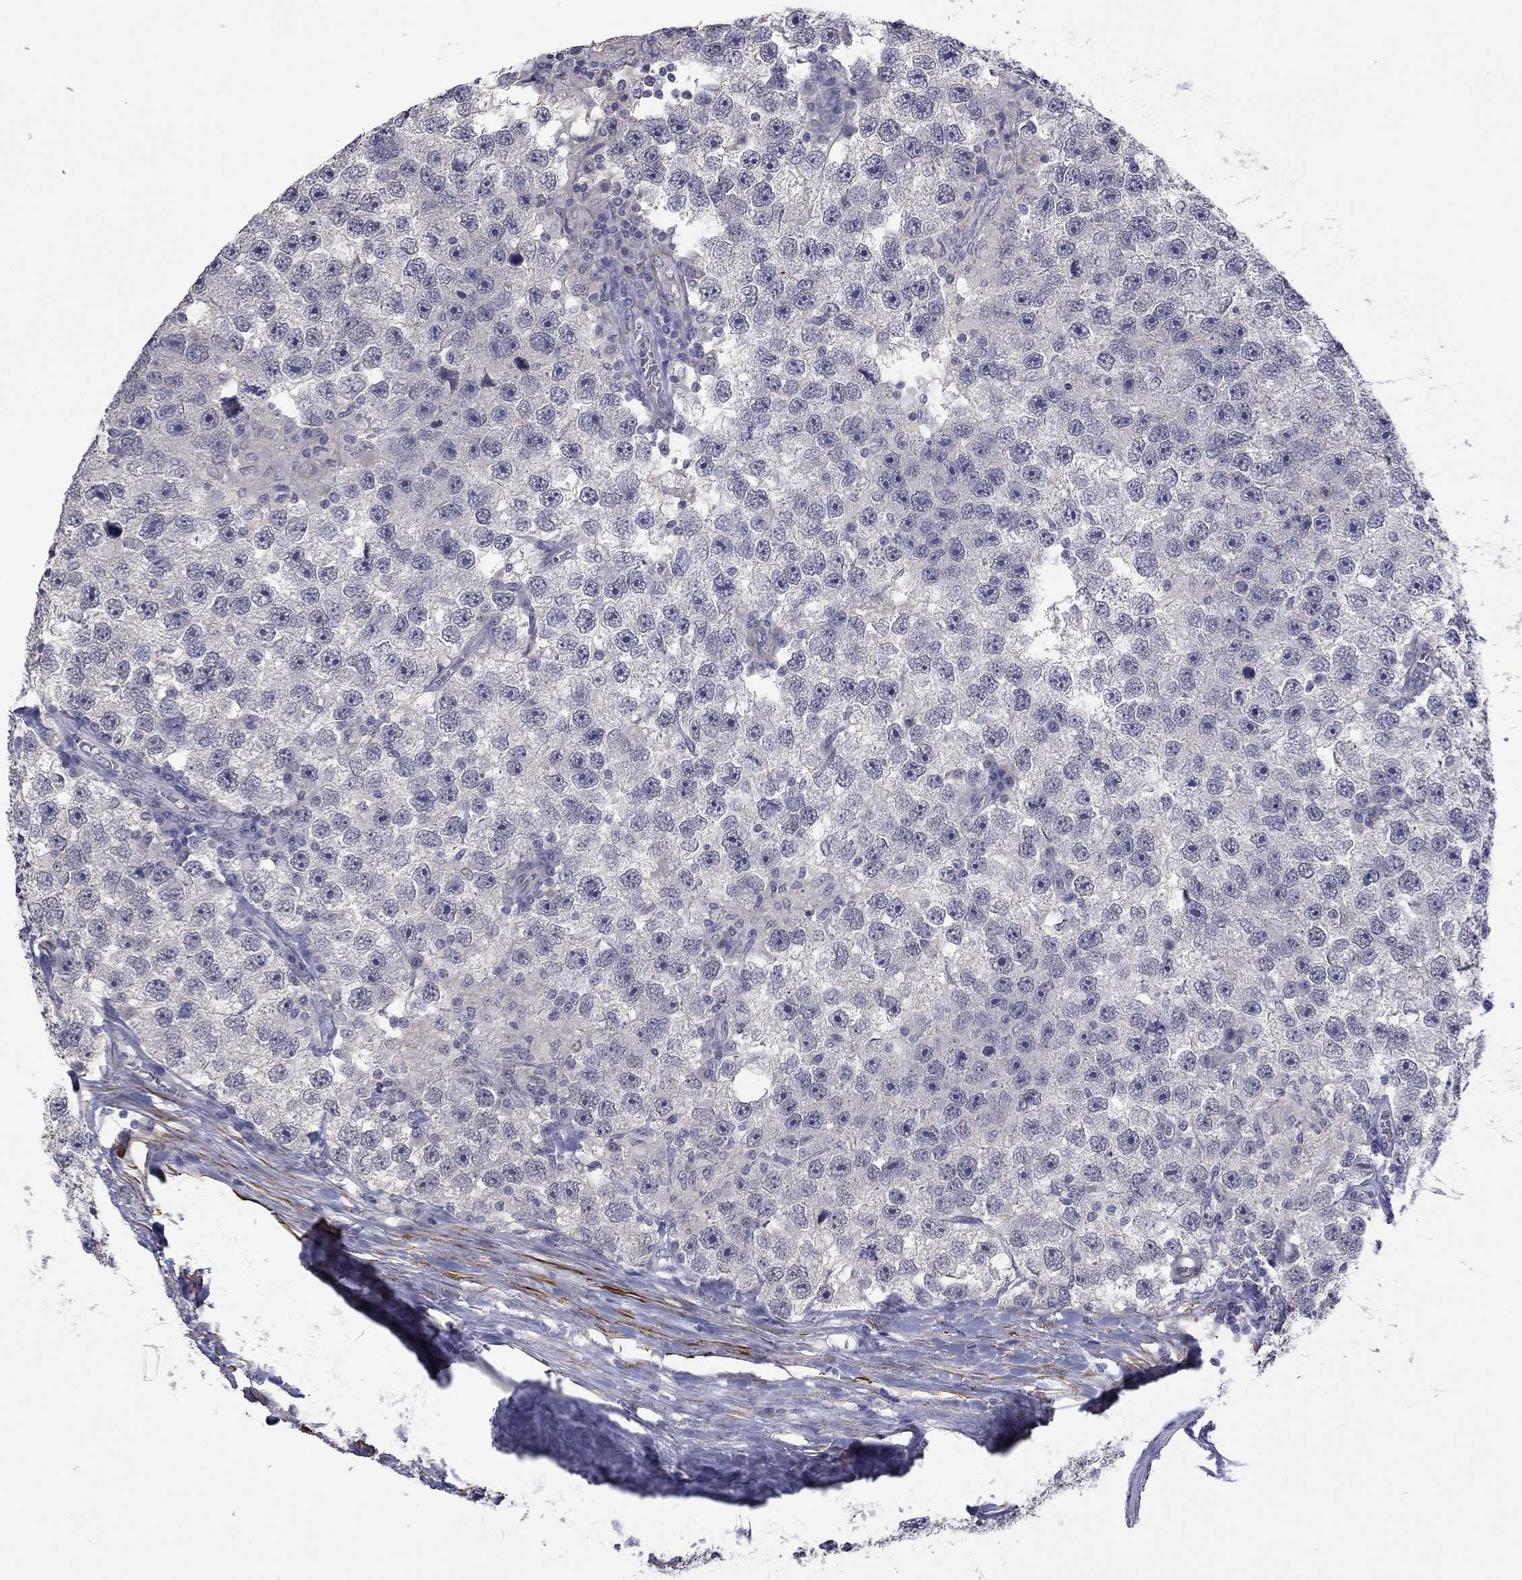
{"staining": {"intensity": "negative", "quantity": "none", "location": "none"}, "tissue": "testis cancer", "cell_type": "Tumor cells", "image_type": "cancer", "snomed": [{"axis": "morphology", "description": "Seminoma, NOS"}, {"axis": "topography", "description": "Testis"}], "caption": "High power microscopy image of an IHC micrograph of seminoma (testis), revealing no significant positivity in tumor cells.", "gene": "IP6K3", "patient": {"sex": "male", "age": 26}}